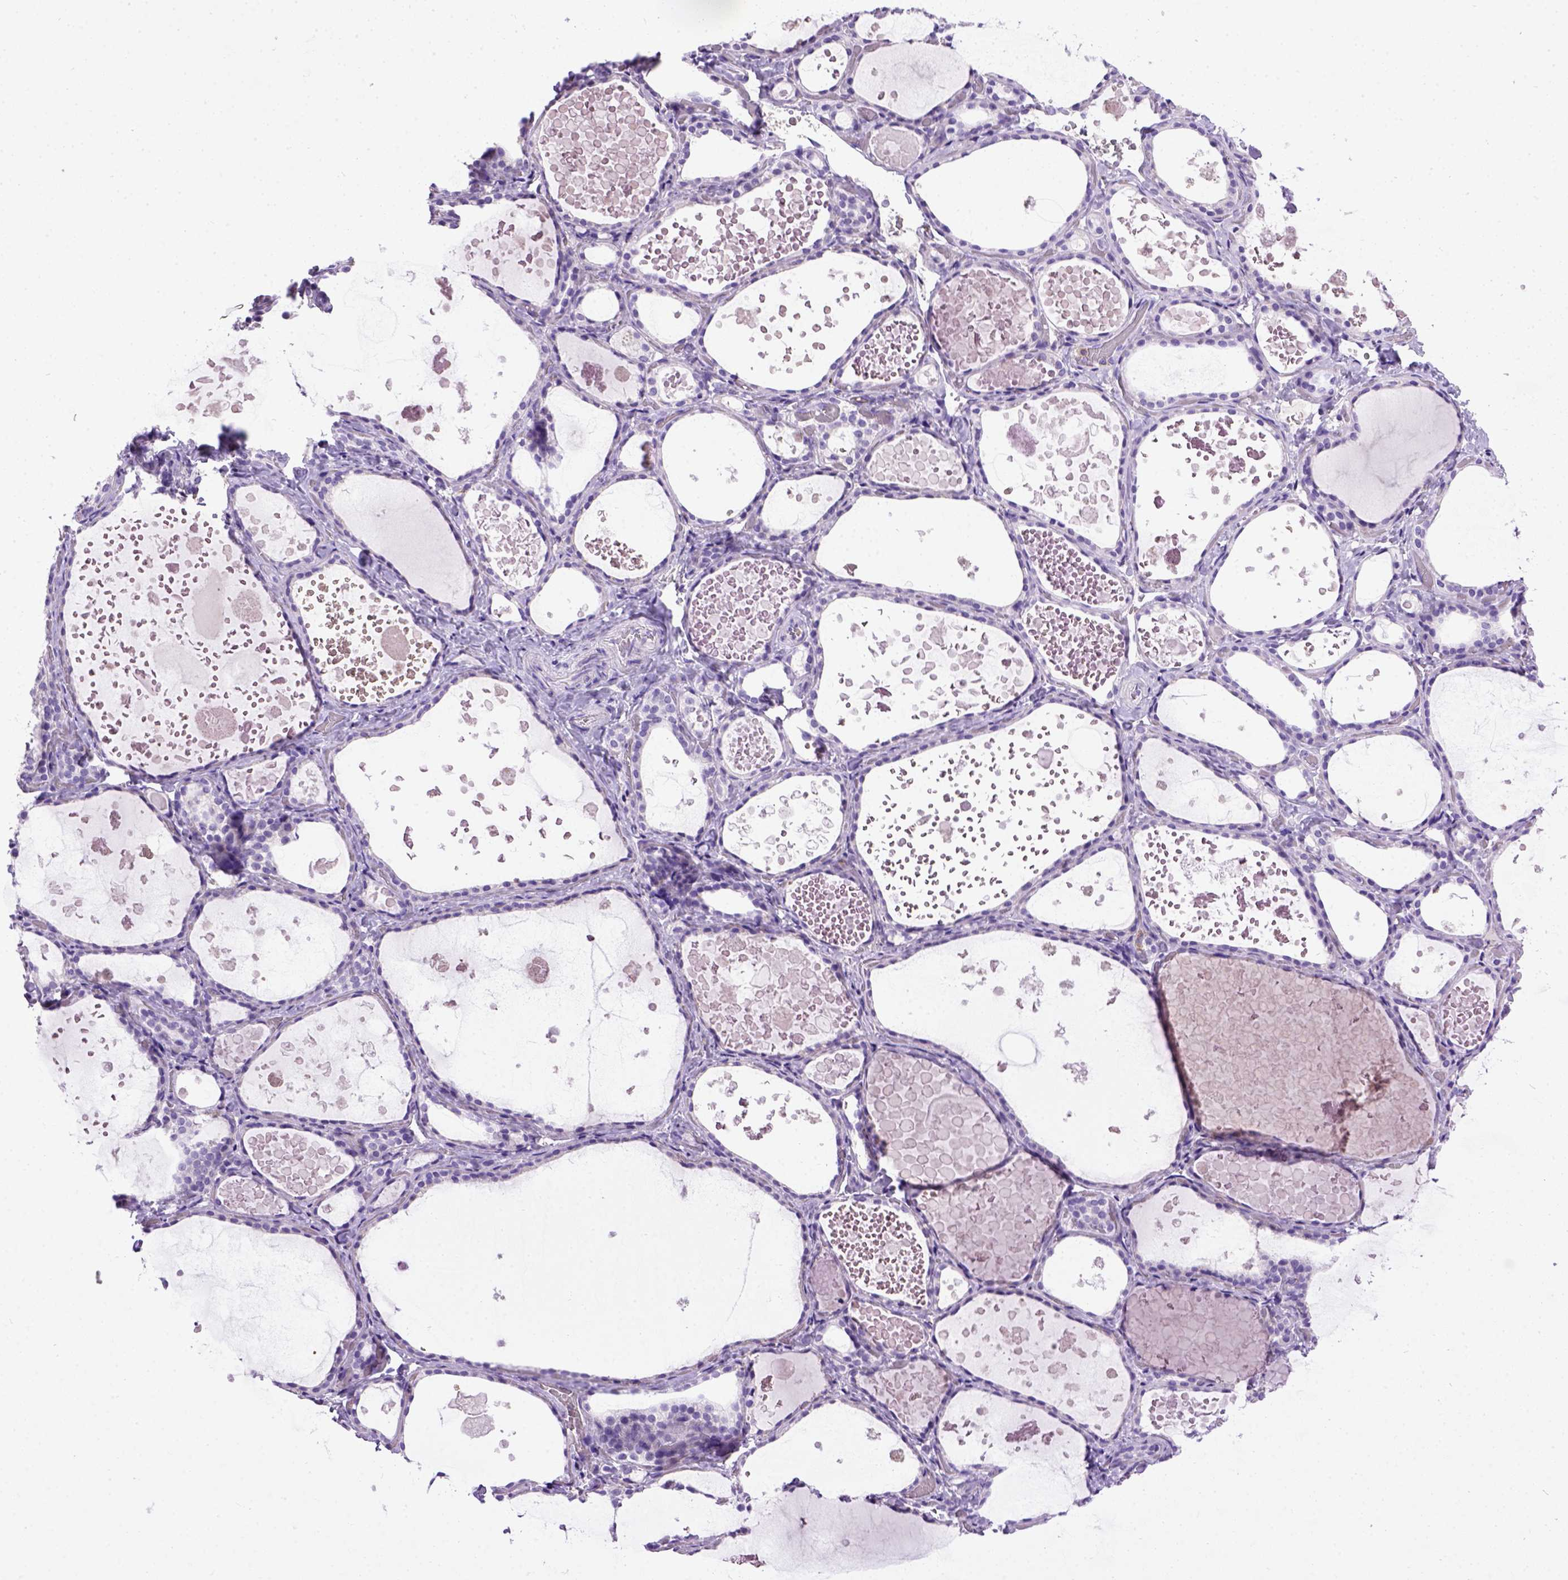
{"staining": {"intensity": "negative", "quantity": "none", "location": "none"}, "tissue": "thyroid gland", "cell_type": "Glandular cells", "image_type": "normal", "snomed": [{"axis": "morphology", "description": "Normal tissue, NOS"}, {"axis": "topography", "description": "Thyroid gland"}], "caption": "Thyroid gland was stained to show a protein in brown. There is no significant staining in glandular cells. Nuclei are stained in blue.", "gene": "ITGAX", "patient": {"sex": "female", "age": 56}}